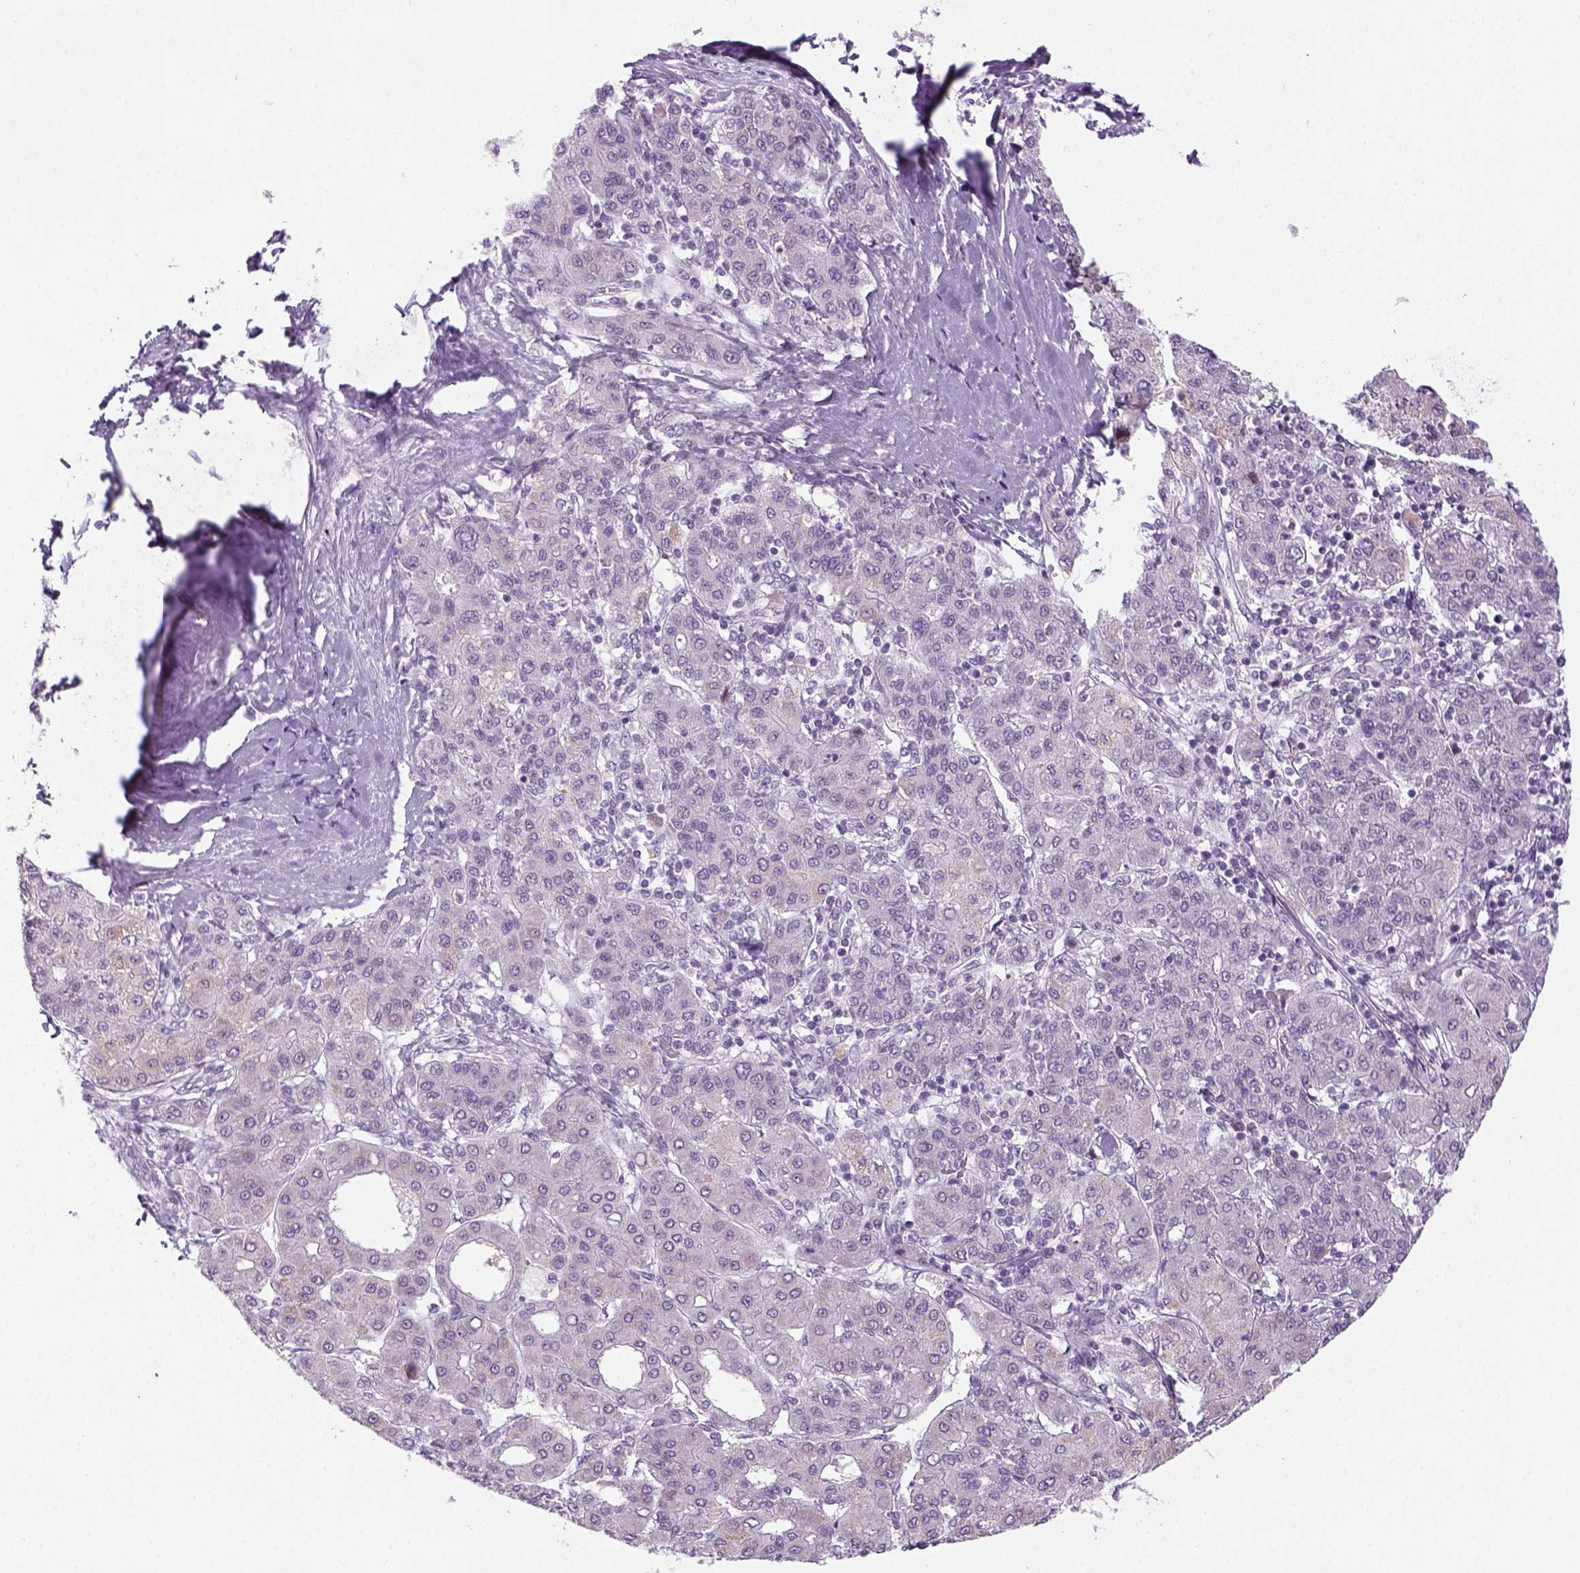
{"staining": {"intensity": "negative", "quantity": "none", "location": "none"}, "tissue": "liver cancer", "cell_type": "Tumor cells", "image_type": "cancer", "snomed": [{"axis": "morphology", "description": "Carcinoma, Hepatocellular, NOS"}, {"axis": "topography", "description": "Liver"}], "caption": "Immunohistochemistry photomicrograph of neoplastic tissue: liver hepatocellular carcinoma stained with DAB (3,3'-diaminobenzidine) shows no significant protein staining in tumor cells. Nuclei are stained in blue.", "gene": "MAGEB3", "patient": {"sex": "male", "age": 65}}